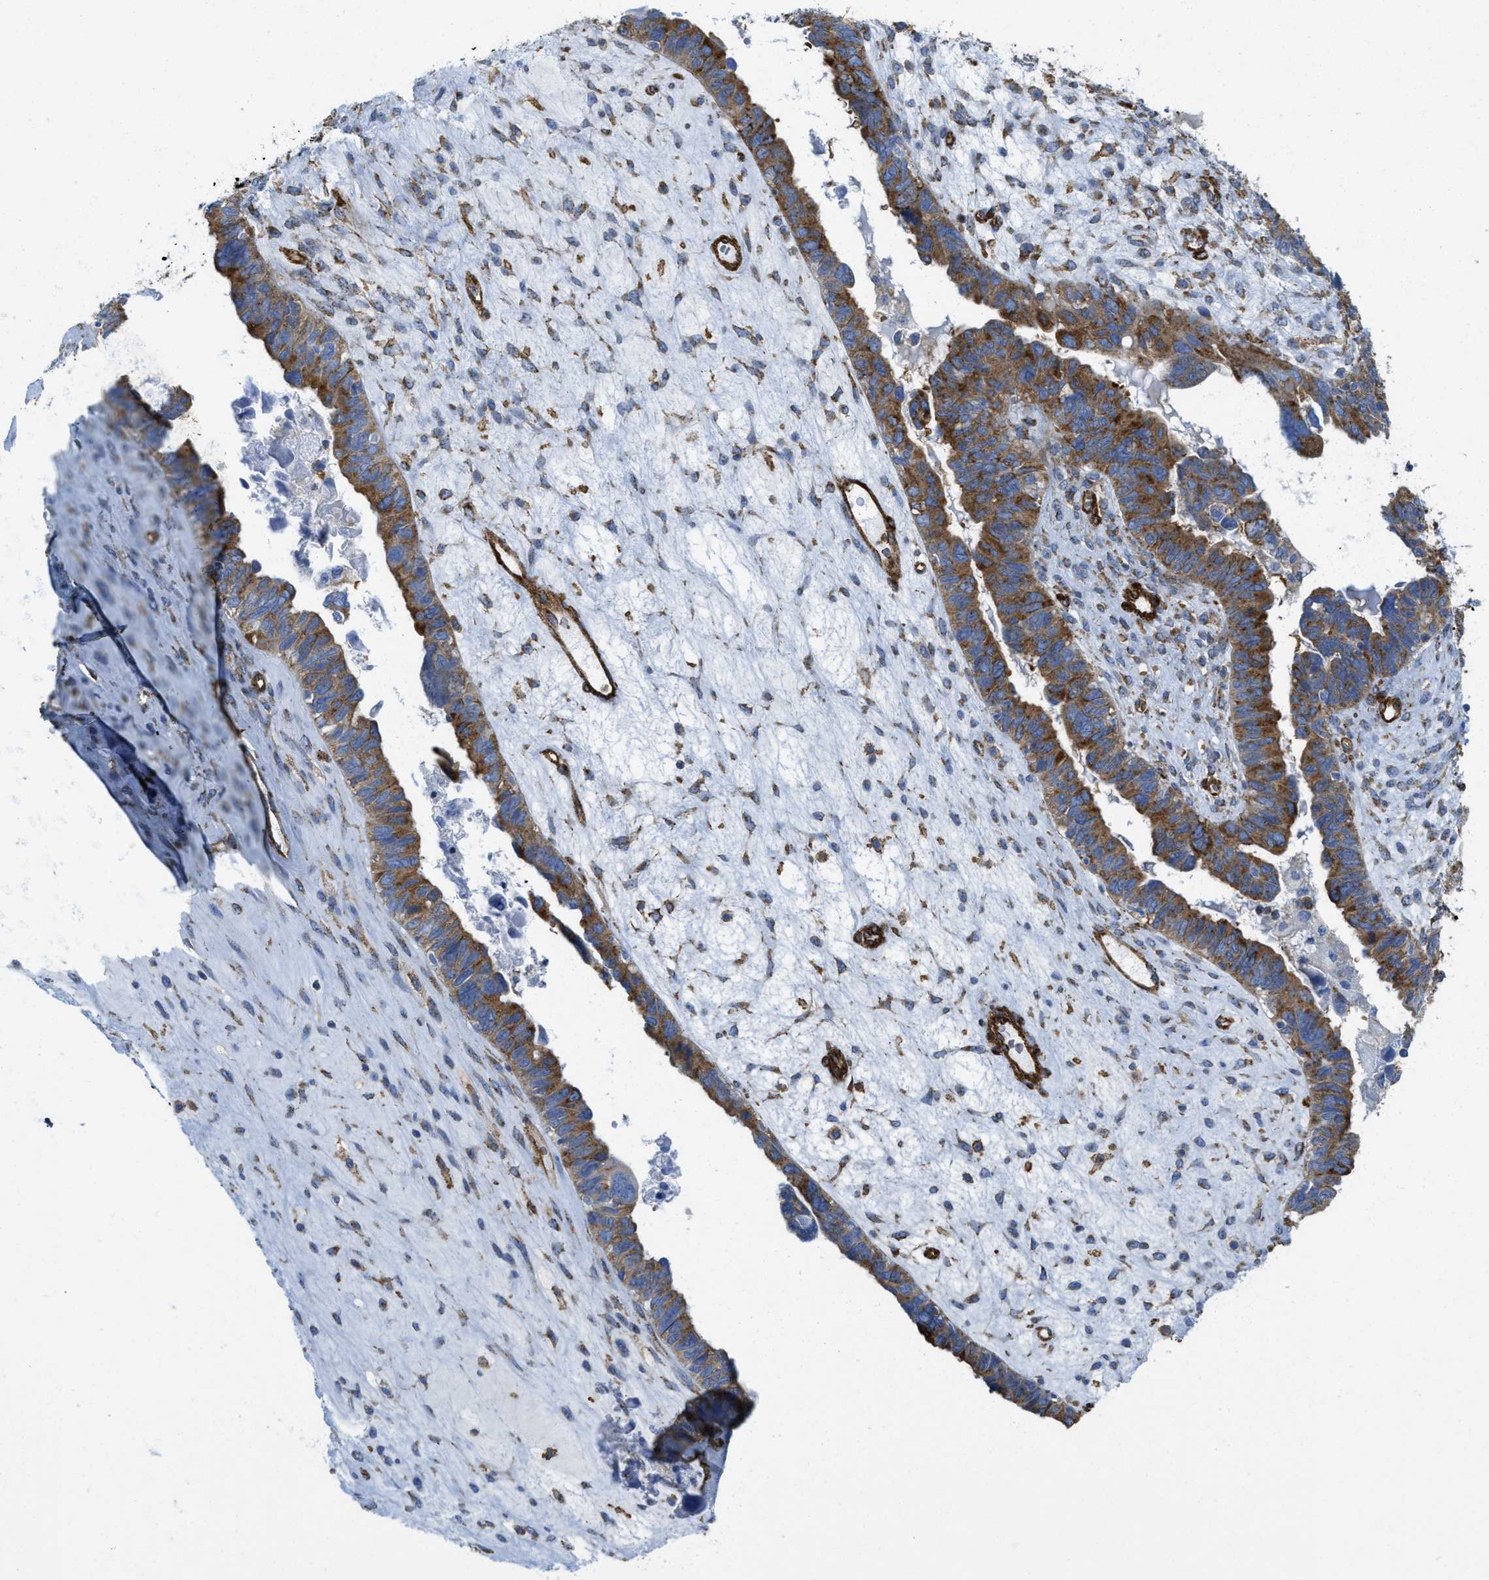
{"staining": {"intensity": "moderate", "quantity": ">75%", "location": "cytoplasmic/membranous"}, "tissue": "ovarian cancer", "cell_type": "Tumor cells", "image_type": "cancer", "snomed": [{"axis": "morphology", "description": "Cystadenocarcinoma, serous, NOS"}, {"axis": "topography", "description": "Ovary"}], "caption": "This is an image of immunohistochemistry staining of ovarian cancer (serous cystadenocarcinoma), which shows moderate staining in the cytoplasmic/membranous of tumor cells.", "gene": "HIP1", "patient": {"sex": "female", "age": 79}}